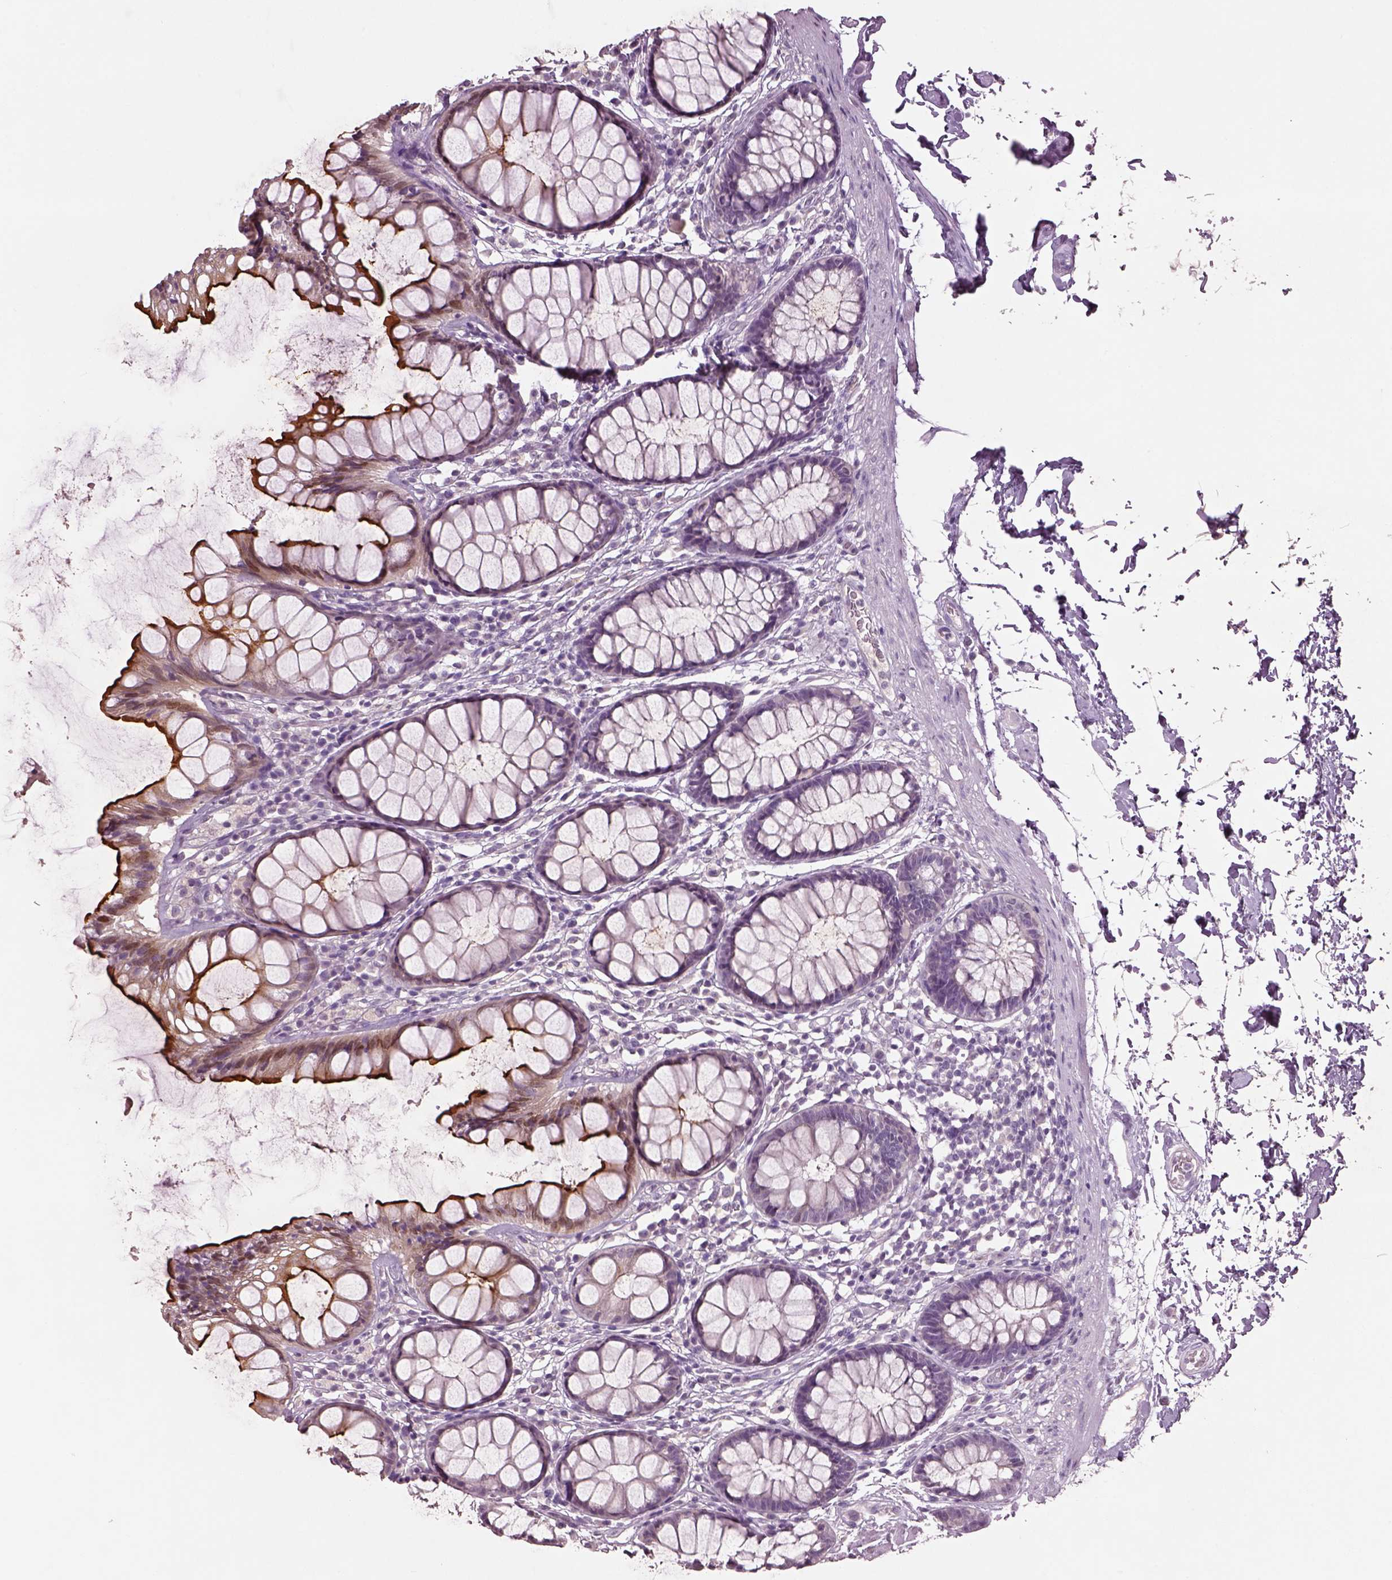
{"staining": {"intensity": "strong", "quantity": "25%-75%", "location": "cytoplasmic/membranous"}, "tissue": "rectum", "cell_type": "Glandular cells", "image_type": "normal", "snomed": [{"axis": "morphology", "description": "Normal tissue, NOS"}, {"axis": "topography", "description": "Rectum"}], "caption": "Immunohistochemistry micrograph of normal rectum: rectum stained using immunohistochemistry demonstrates high levels of strong protein expression localized specifically in the cytoplasmic/membranous of glandular cells, appearing as a cytoplasmic/membranous brown color.", "gene": "KCNIP3", "patient": {"sex": "male", "age": 72}}